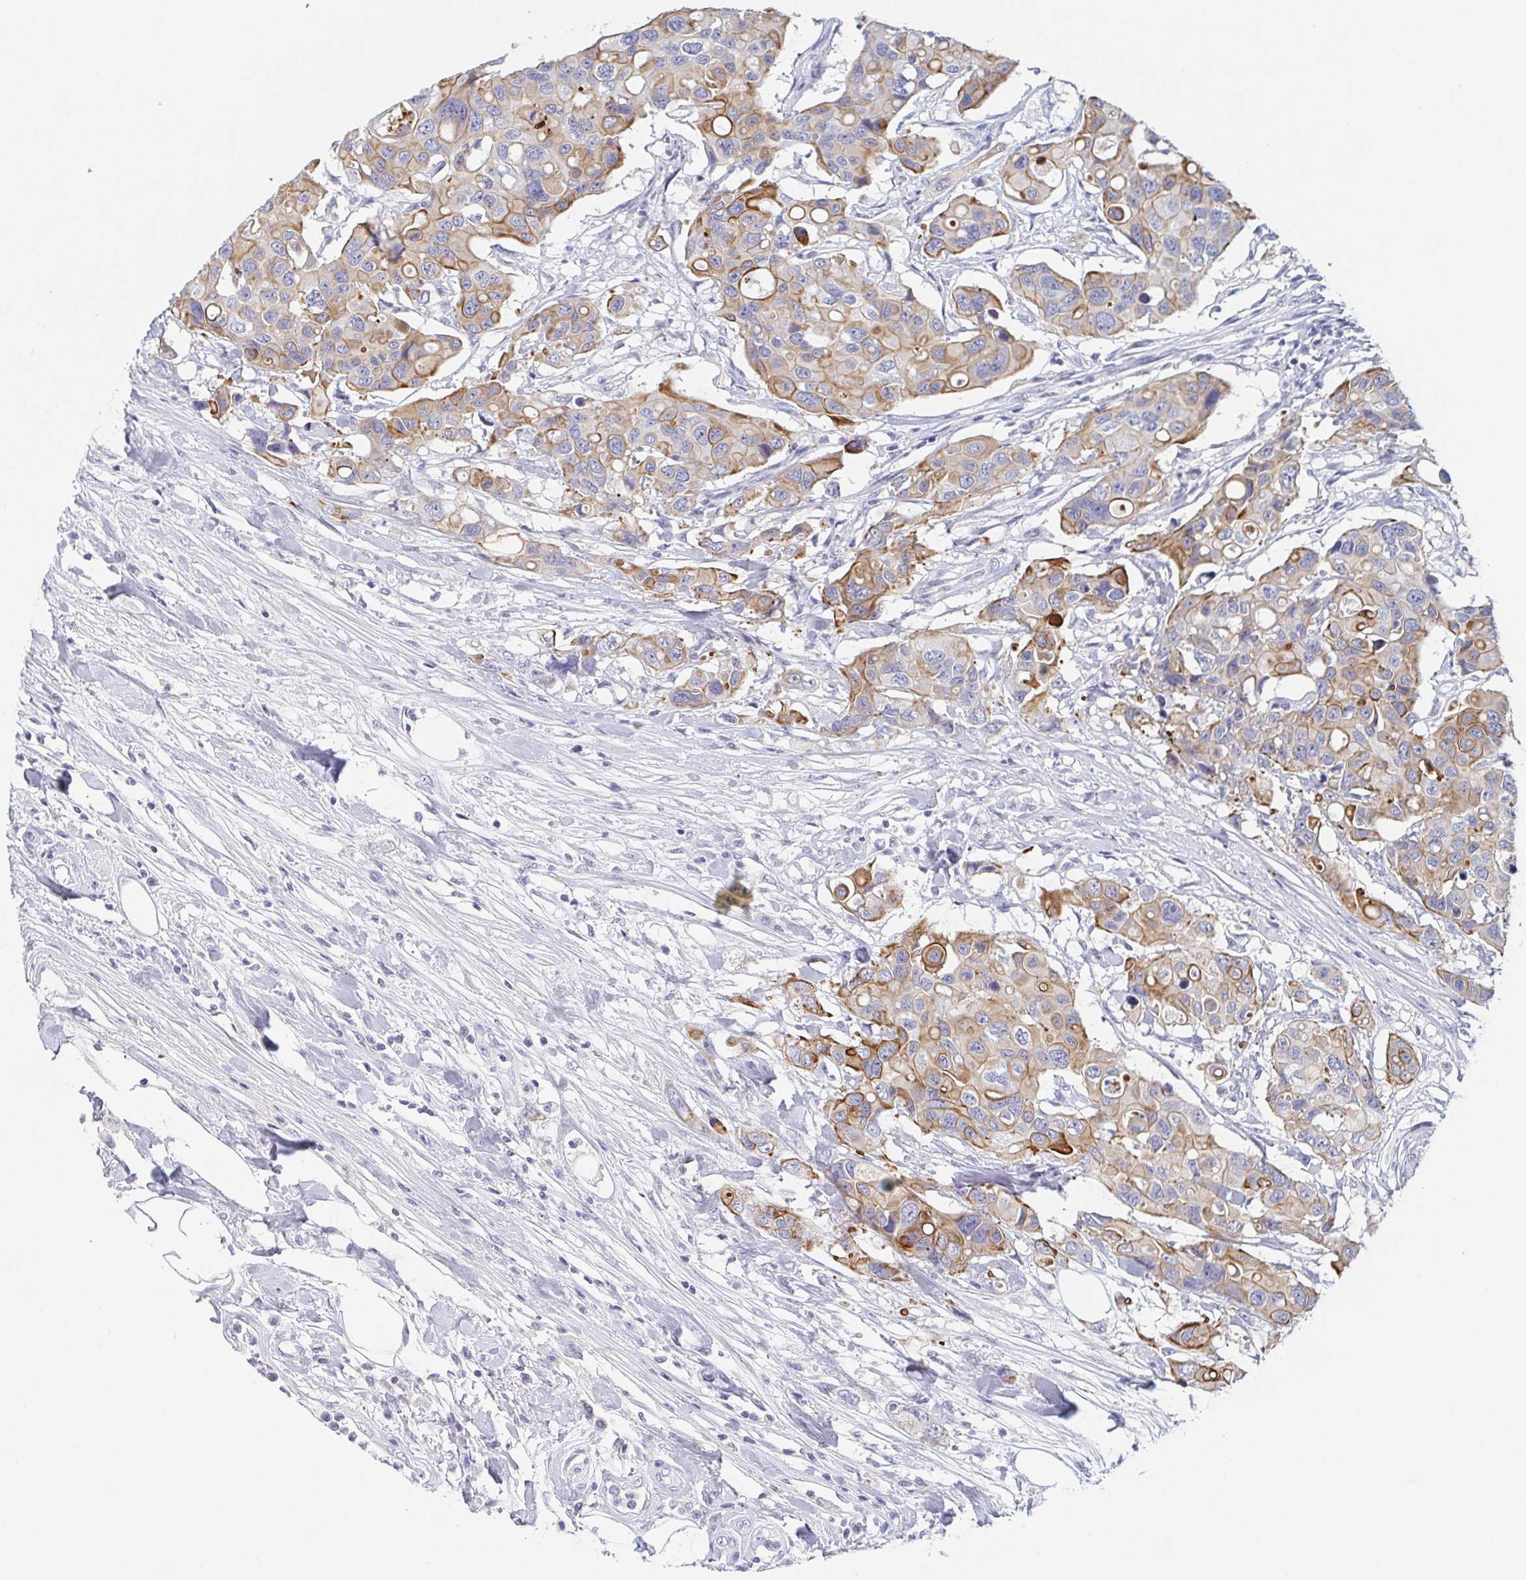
{"staining": {"intensity": "moderate", "quantity": "<25%", "location": "cytoplasmic/membranous"}, "tissue": "colorectal cancer", "cell_type": "Tumor cells", "image_type": "cancer", "snomed": [{"axis": "morphology", "description": "Adenocarcinoma, NOS"}, {"axis": "topography", "description": "Colon"}], "caption": "Colorectal cancer (adenocarcinoma) stained with a brown dye reveals moderate cytoplasmic/membranous positive positivity in about <25% of tumor cells.", "gene": "RHOV", "patient": {"sex": "male", "age": 77}}